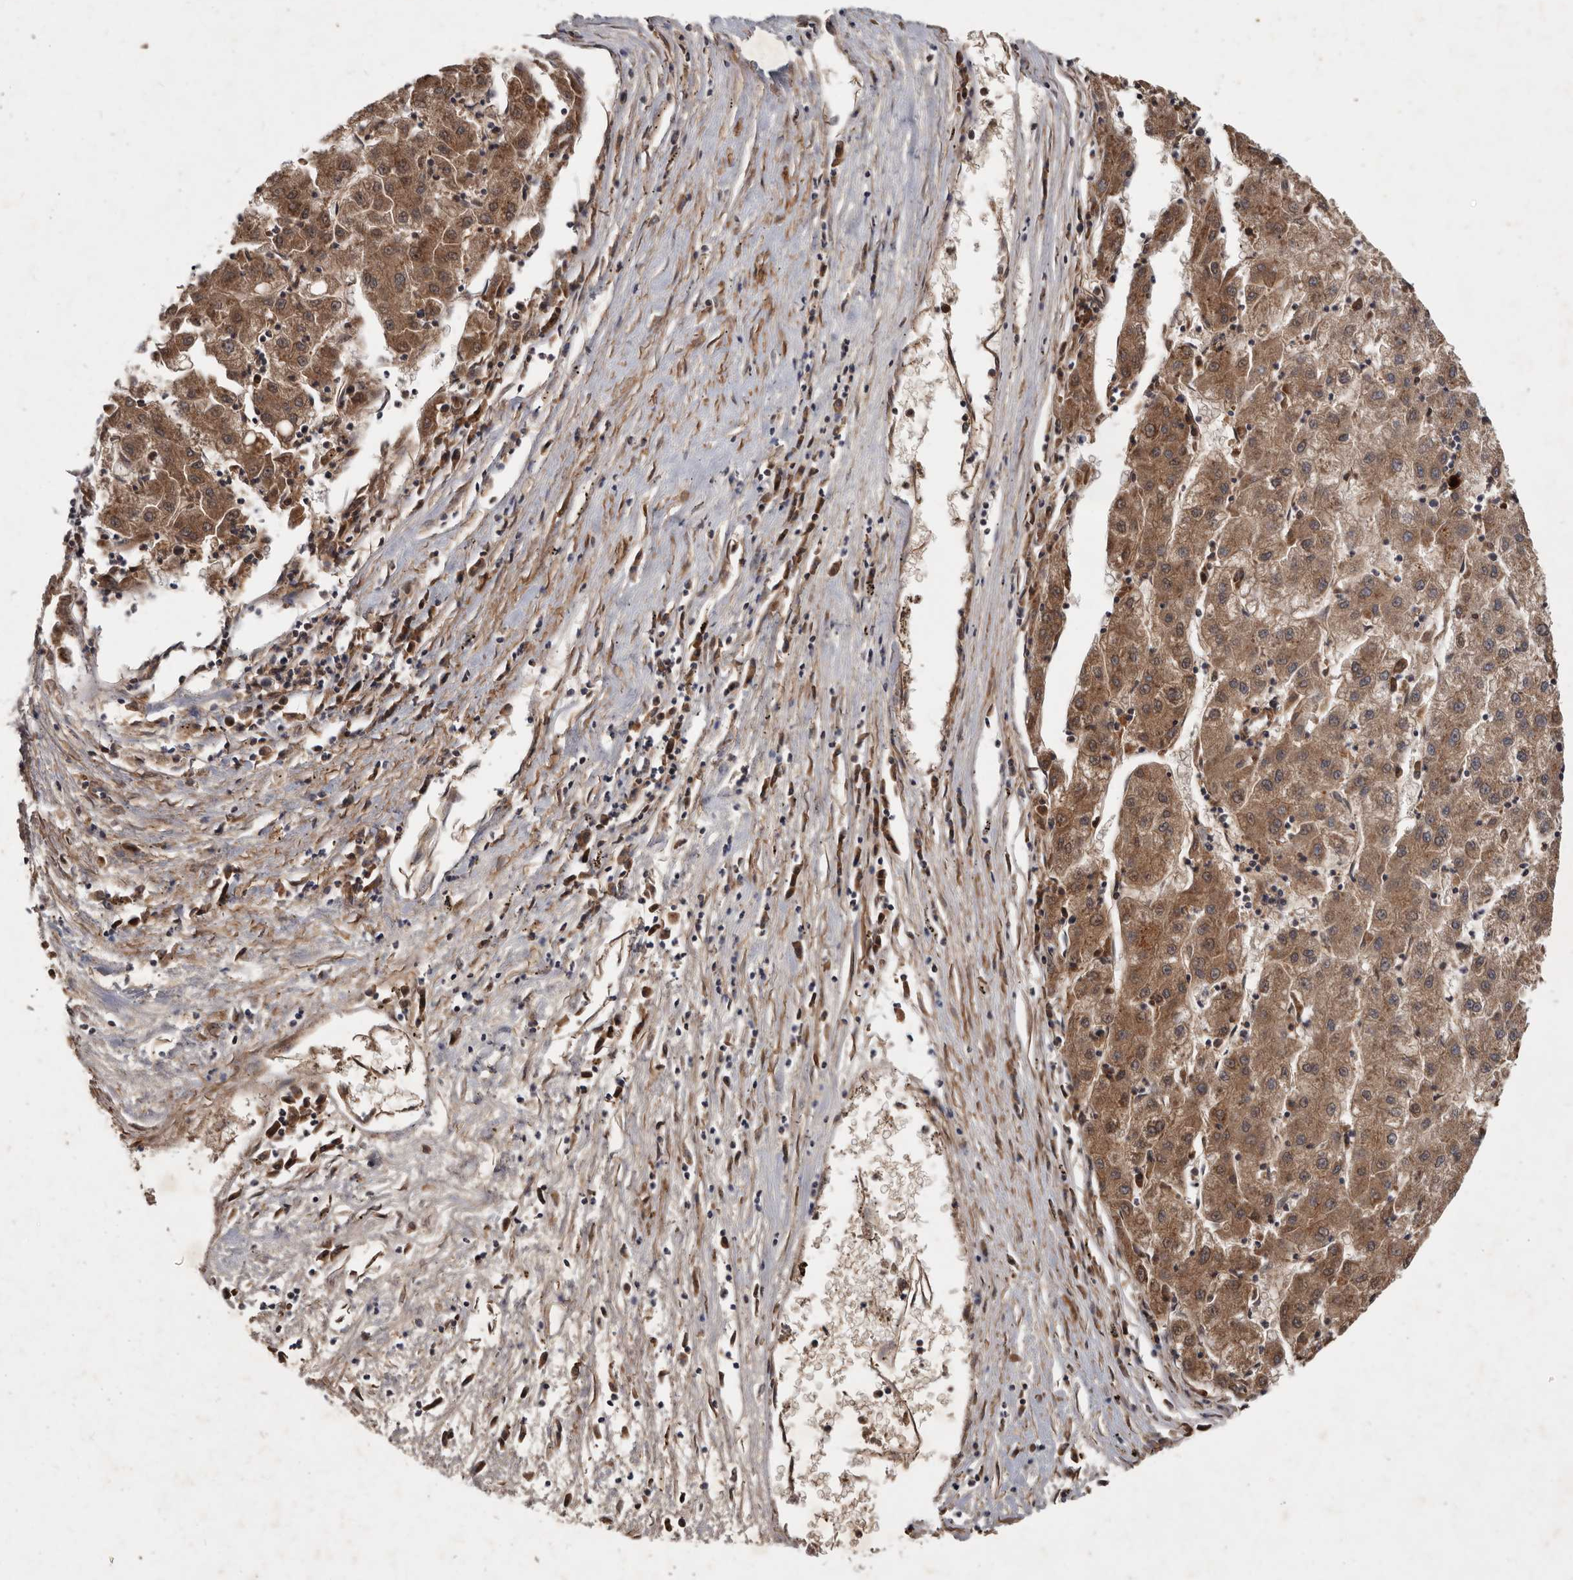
{"staining": {"intensity": "moderate", "quantity": ">75%", "location": "cytoplasmic/membranous,nuclear"}, "tissue": "liver cancer", "cell_type": "Tumor cells", "image_type": "cancer", "snomed": [{"axis": "morphology", "description": "Carcinoma, Hepatocellular, NOS"}, {"axis": "topography", "description": "Liver"}], "caption": "The image demonstrates immunohistochemical staining of liver cancer. There is moderate cytoplasmic/membranous and nuclear positivity is seen in approximately >75% of tumor cells. Nuclei are stained in blue.", "gene": "DNAJC28", "patient": {"sex": "male", "age": 72}}